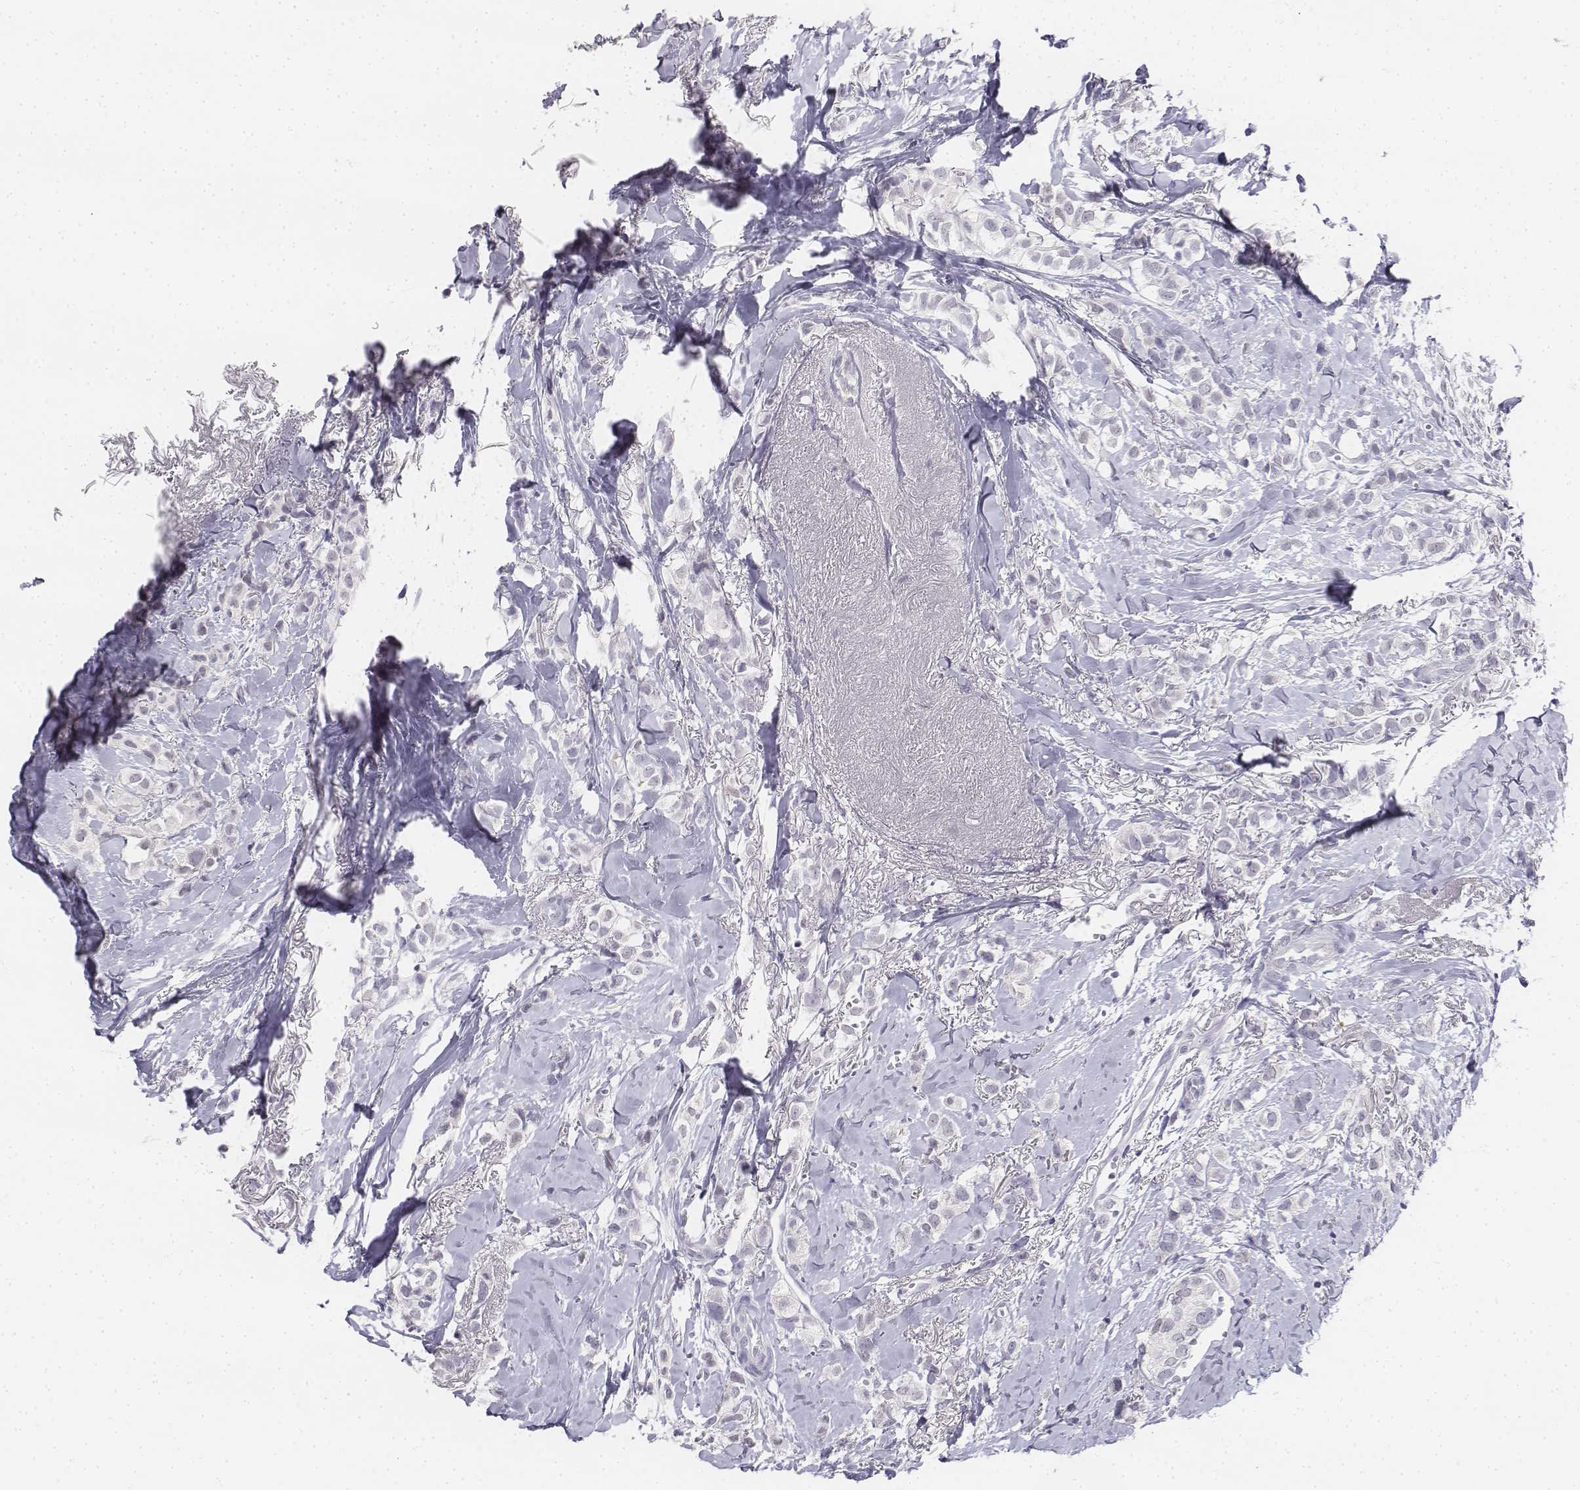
{"staining": {"intensity": "negative", "quantity": "none", "location": "none"}, "tissue": "breast cancer", "cell_type": "Tumor cells", "image_type": "cancer", "snomed": [{"axis": "morphology", "description": "Duct carcinoma"}, {"axis": "topography", "description": "Breast"}], "caption": "Human breast cancer (invasive ductal carcinoma) stained for a protein using immunohistochemistry exhibits no staining in tumor cells.", "gene": "UCN2", "patient": {"sex": "female", "age": 85}}